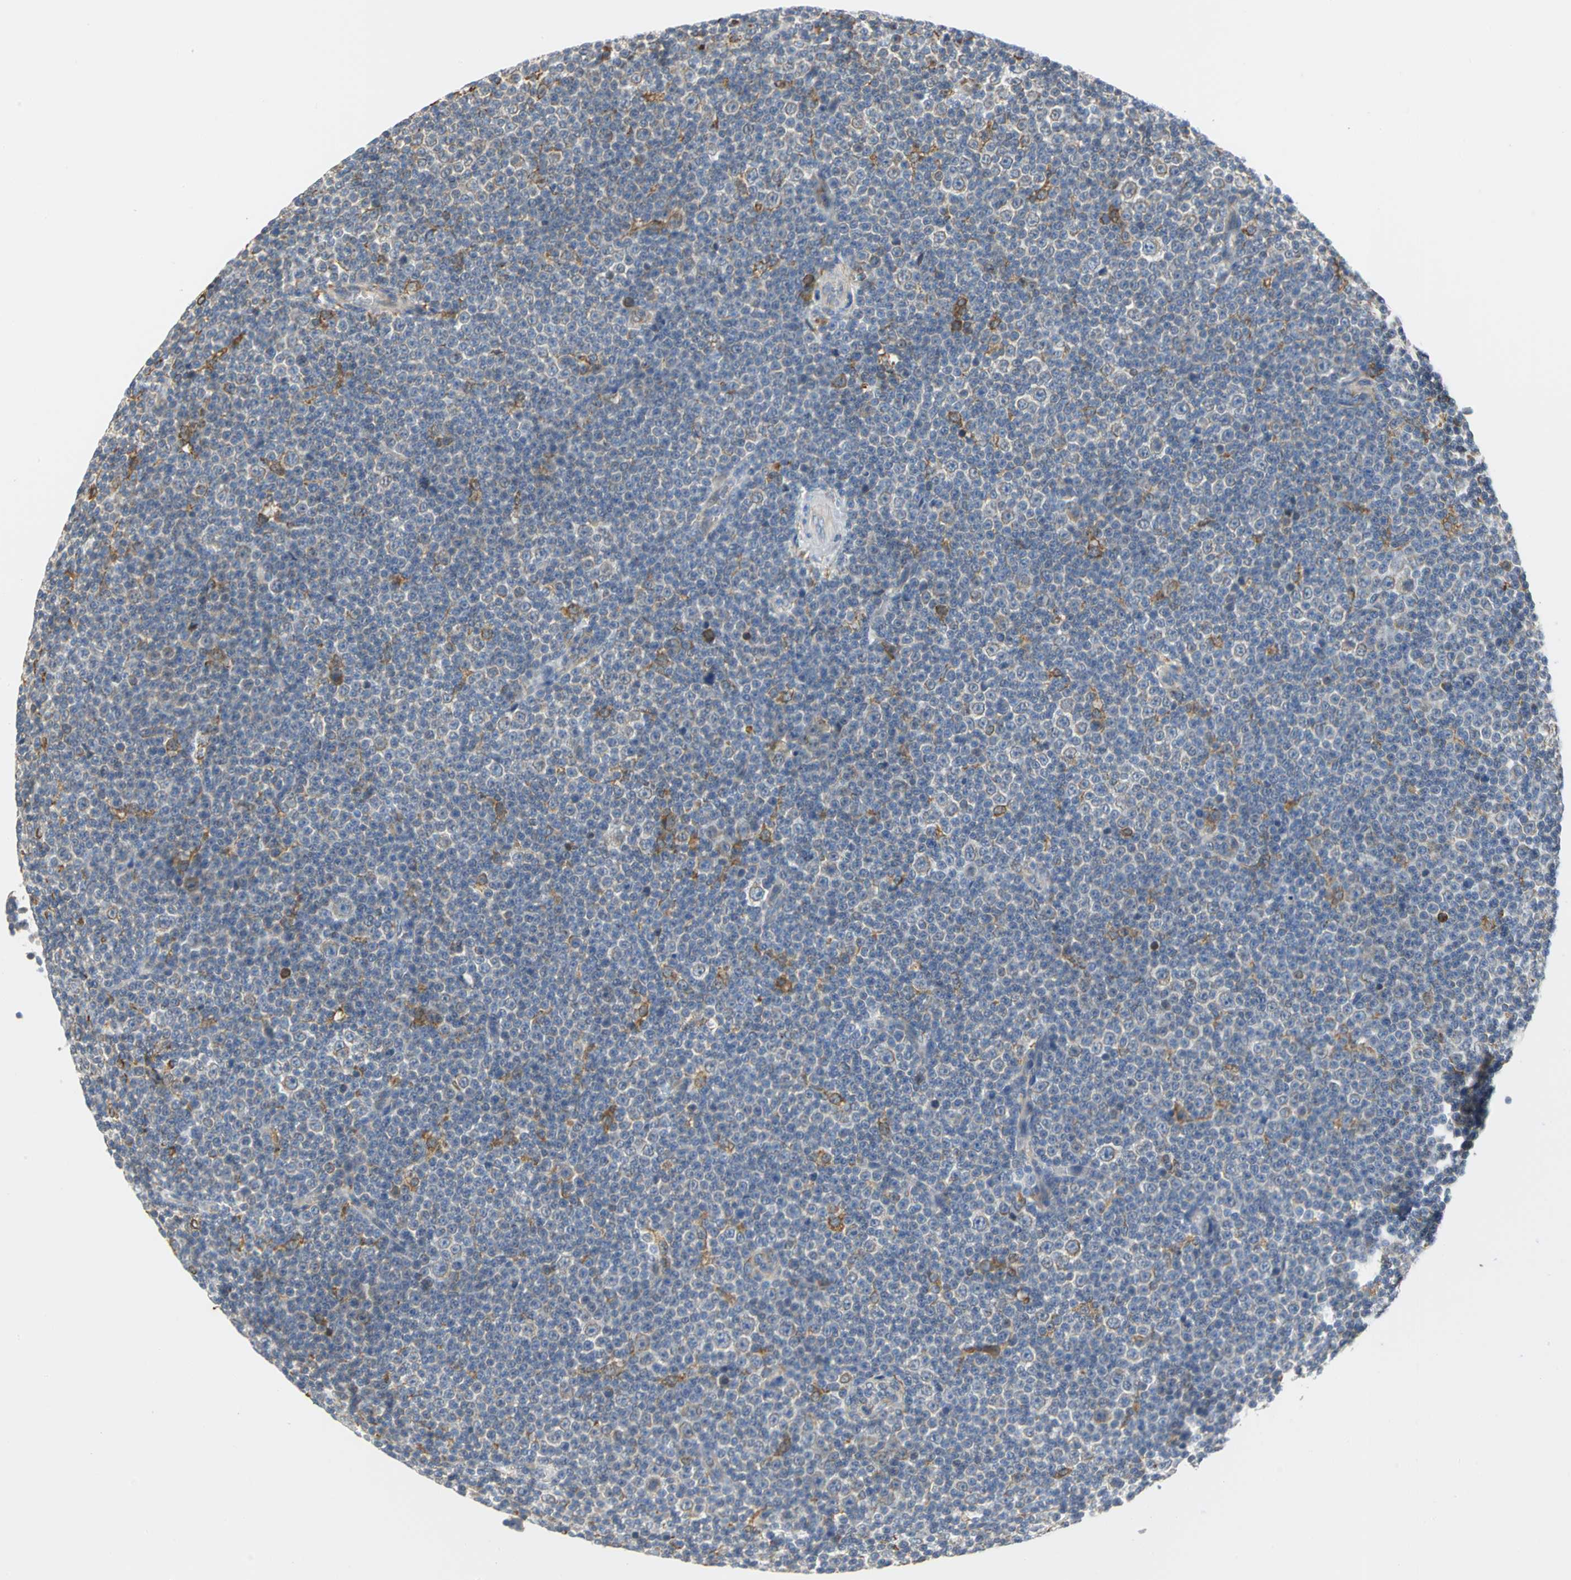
{"staining": {"intensity": "negative", "quantity": "none", "location": "none"}, "tissue": "lymphoma", "cell_type": "Tumor cells", "image_type": "cancer", "snomed": [{"axis": "morphology", "description": "Malignant lymphoma, non-Hodgkin's type, Low grade"}, {"axis": "topography", "description": "Lymph node"}], "caption": "Immunohistochemistry (IHC) histopathology image of low-grade malignant lymphoma, non-Hodgkin's type stained for a protein (brown), which reveals no positivity in tumor cells. (IHC, brightfield microscopy, high magnification).", "gene": "SDF2L1", "patient": {"sex": "female", "age": 67}}